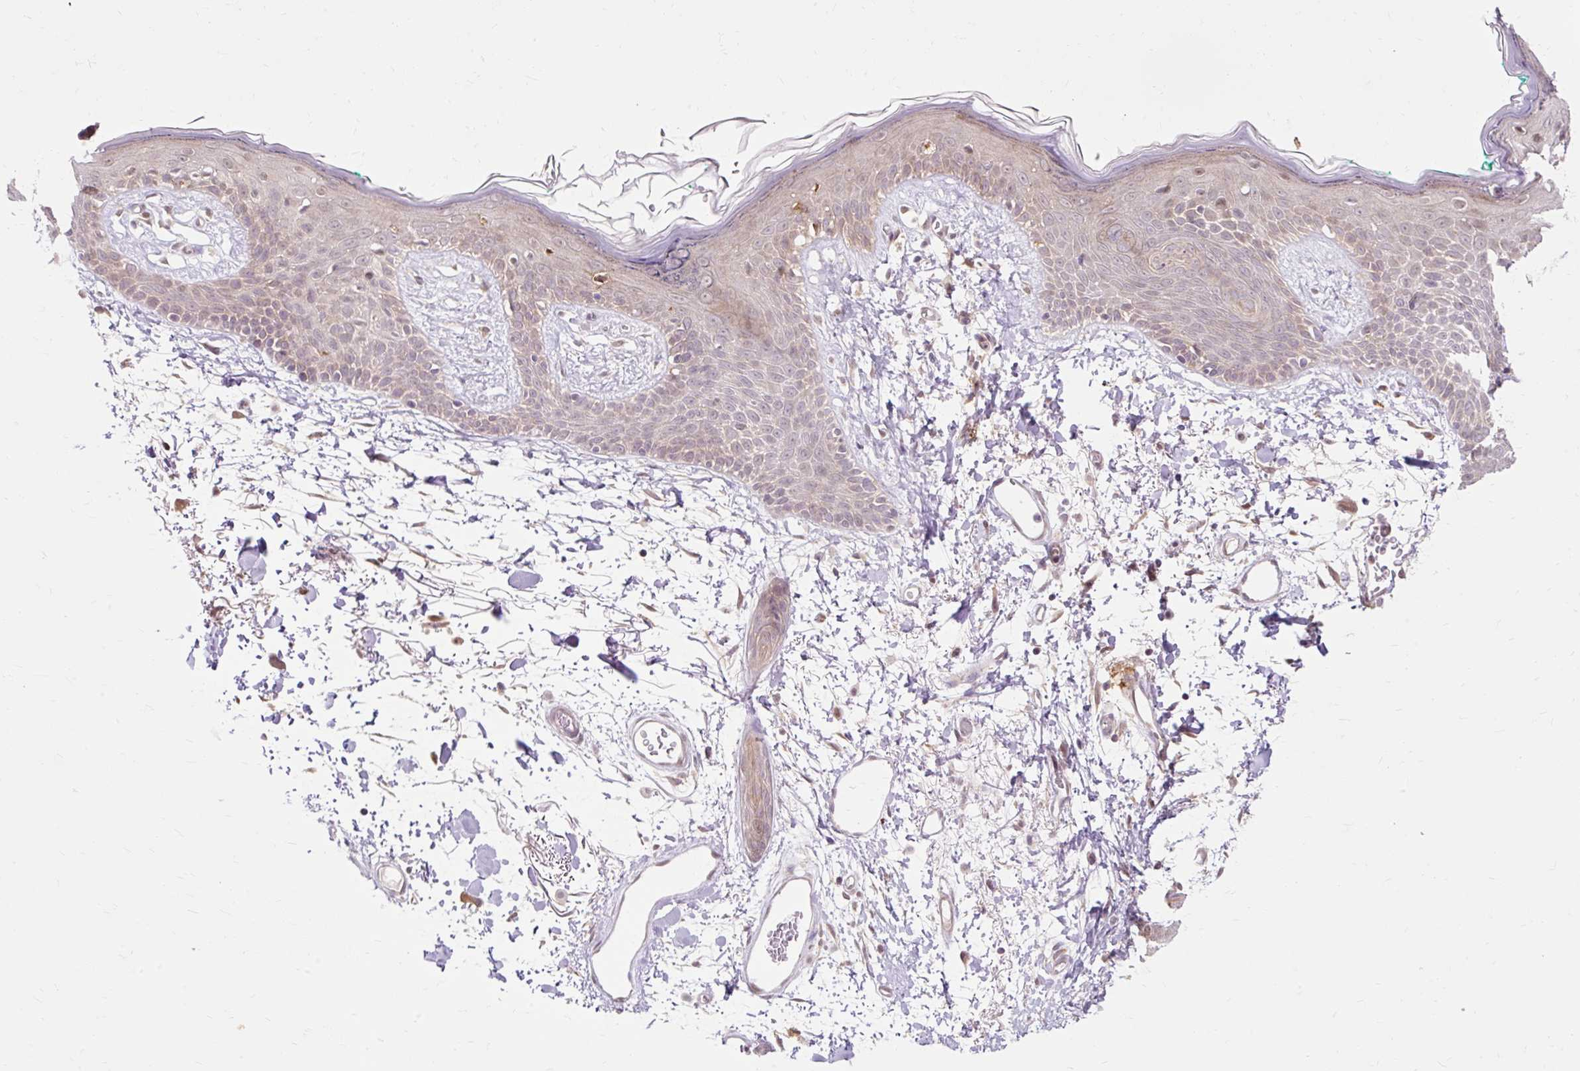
{"staining": {"intensity": "weak", "quantity": ">75%", "location": "cytoplasmic/membranous"}, "tissue": "skin", "cell_type": "Fibroblasts", "image_type": "normal", "snomed": [{"axis": "morphology", "description": "Normal tissue, NOS"}, {"axis": "topography", "description": "Skin"}], "caption": "Skin stained with immunohistochemistry displays weak cytoplasmic/membranous positivity in approximately >75% of fibroblasts.", "gene": "GEMIN2", "patient": {"sex": "male", "age": 79}}